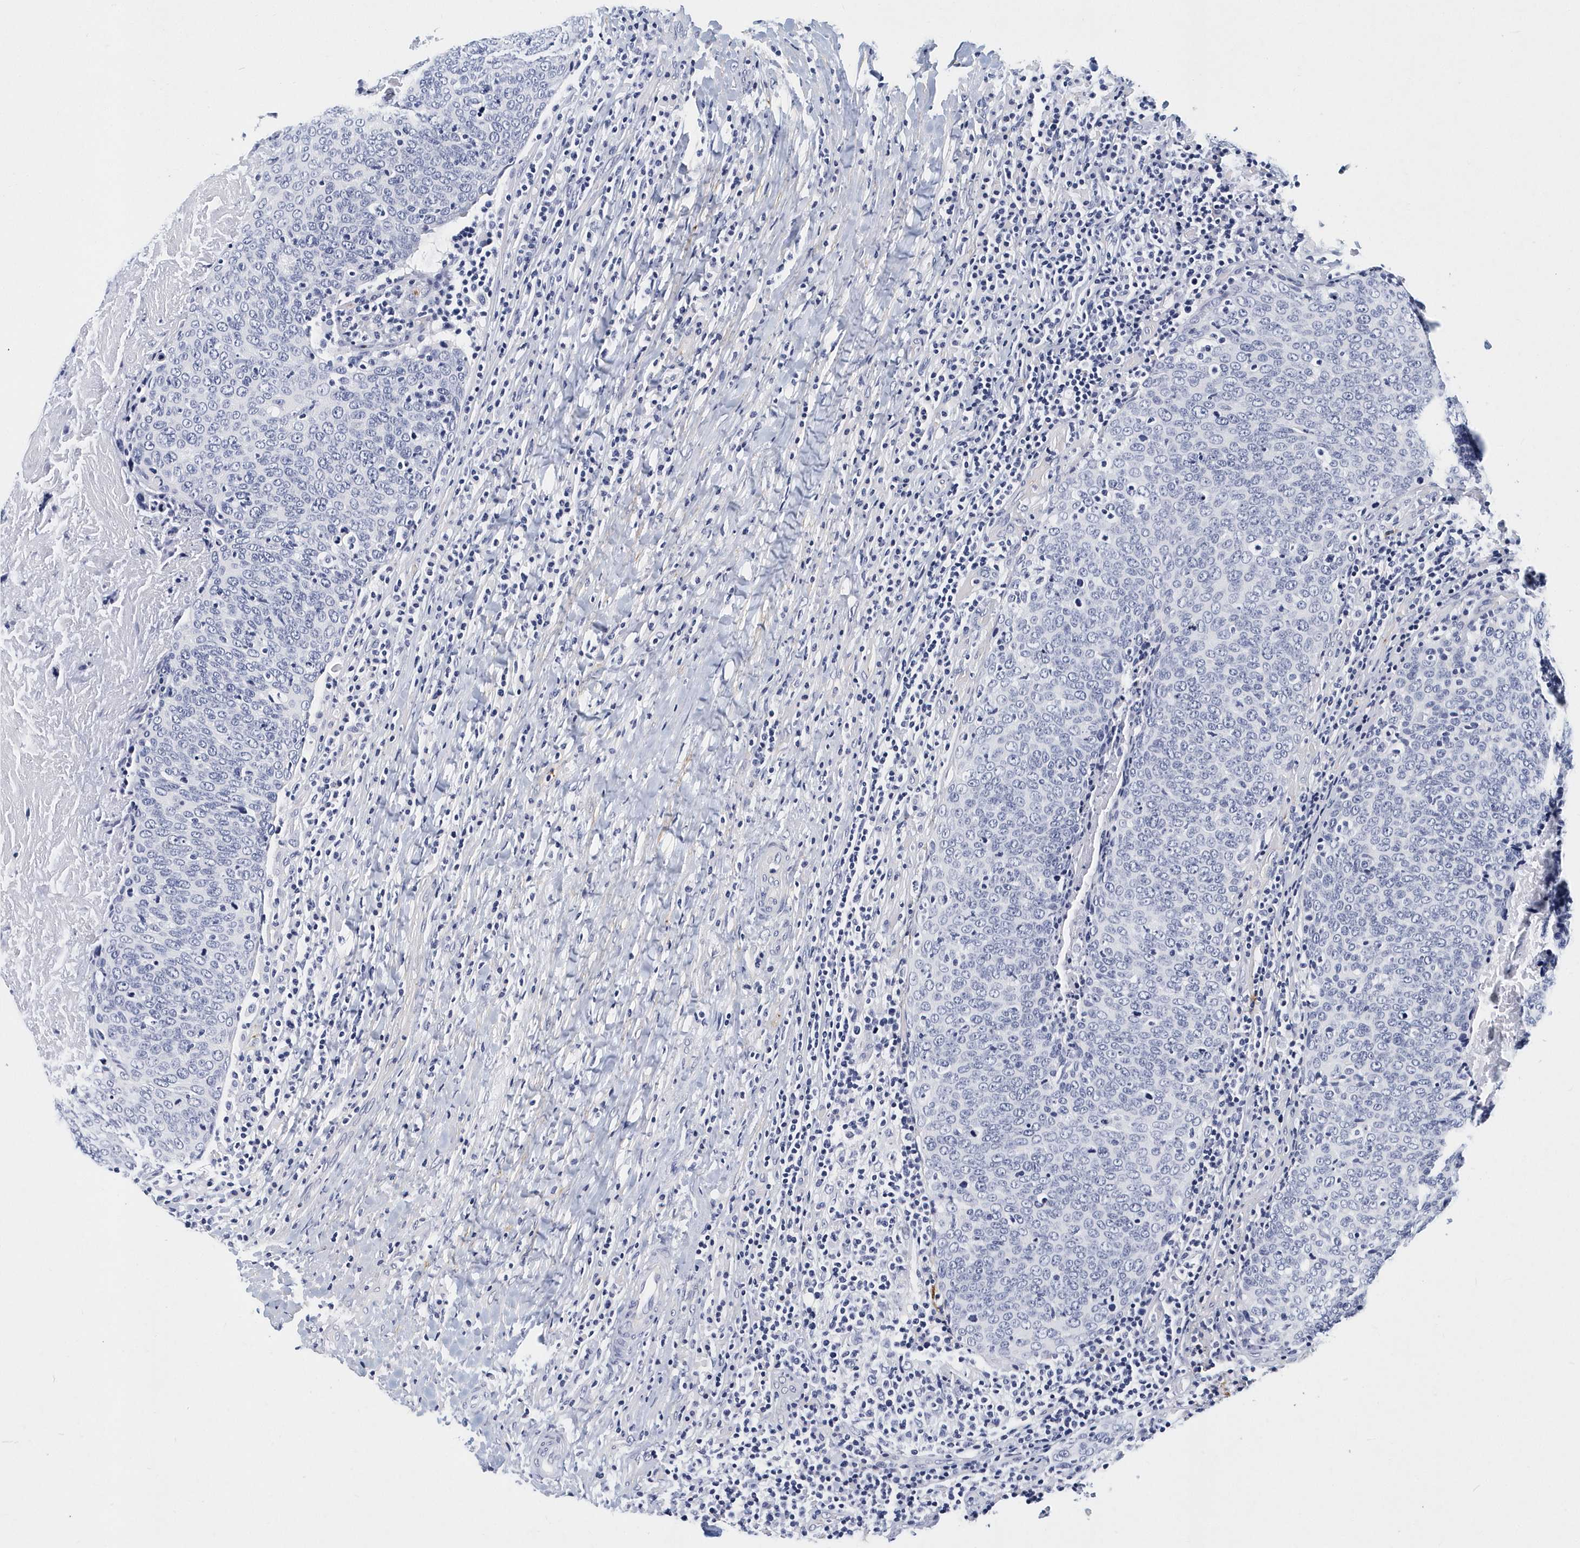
{"staining": {"intensity": "negative", "quantity": "none", "location": "none"}, "tissue": "head and neck cancer", "cell_type": "Tumor cells", "image_type": "cancer", "snomed": [{"axis": "morphology", "description": "Squamous cell carcinoma, NOS"}, {"axis": "morphology", "description": "Squamous cell carcinoma, metastatic, NOS"}, {"axis": "topography", "description": "Lymph node"}, {"axis": "topography", "description": "Head-Neck"}], "caption": "Head and neck metastatic squamous cell carcinoma was stained to show a protein in brown. There is no significant staining in tumor cells. Brightfield microscopy of immunohistochemistry (IHC) stained with DAB (3,3'-diaminobenzidine) (brown) and hematoxylin (blue), captured at high magnification.", "gene": "ITGA2B", "patient": {"sex": "male", "age": 62}}